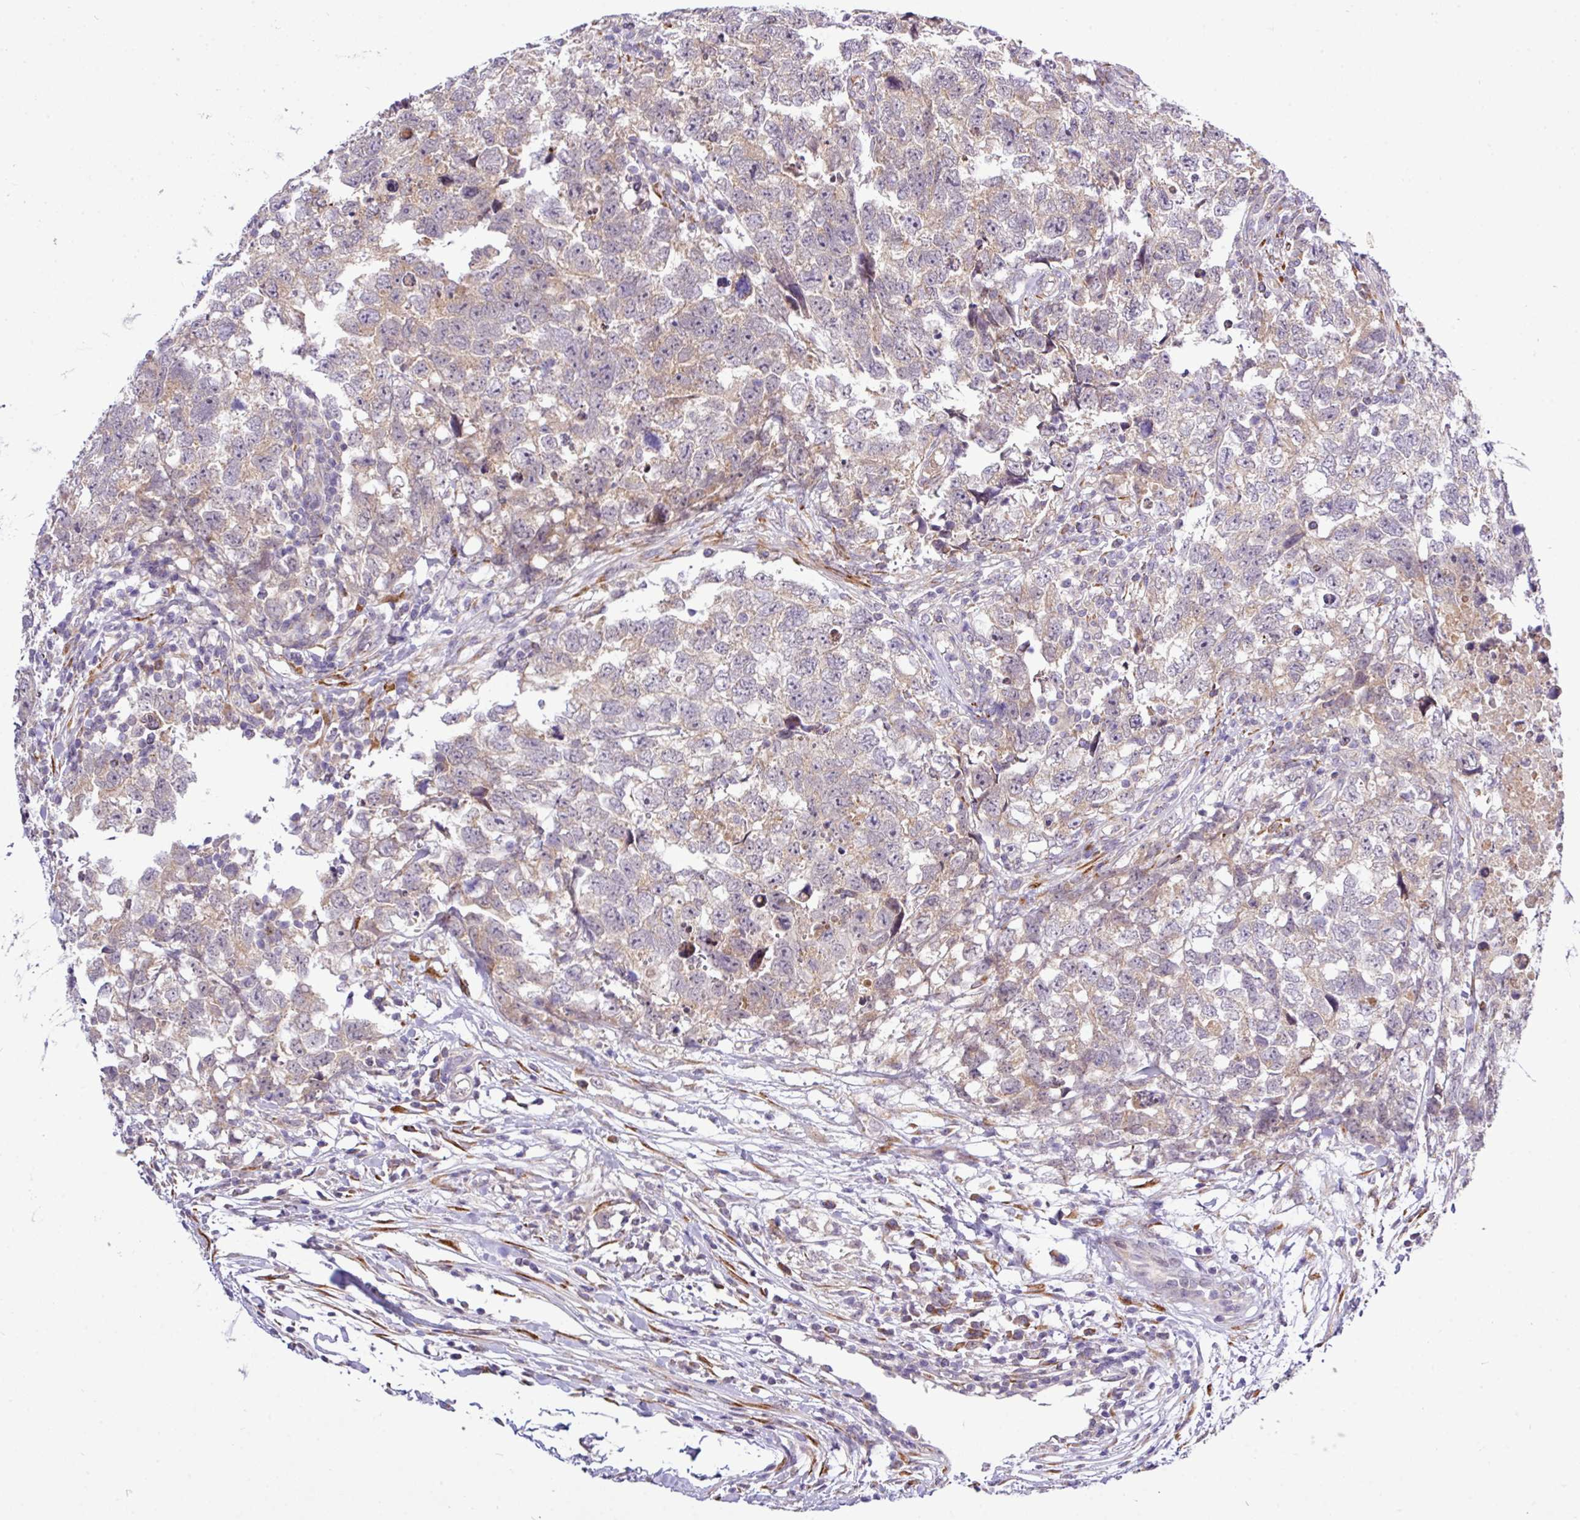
{"staining": {"intensity": "weak", "quantity": "25%-75%", "location": "cytoplasmic/membranous"}, "tissue": "testis cancer", "cell_type": "Tumor cells", "image_type": "cancer", "snomed": [{"axis": "morphology", "description": "Carcinoma, Embryonal, NOS"}, {"axis": "topography", "description": "Testis"}], "caption": "Embryonal carcinoma (testis) was stained to show a protein in brown. There is low levels of weak cytoplasmic/membranous expression in about 25%-75% of tumor cells.", "gene": "TM2D2", "patient": {"sex": "male", "age": 22}}